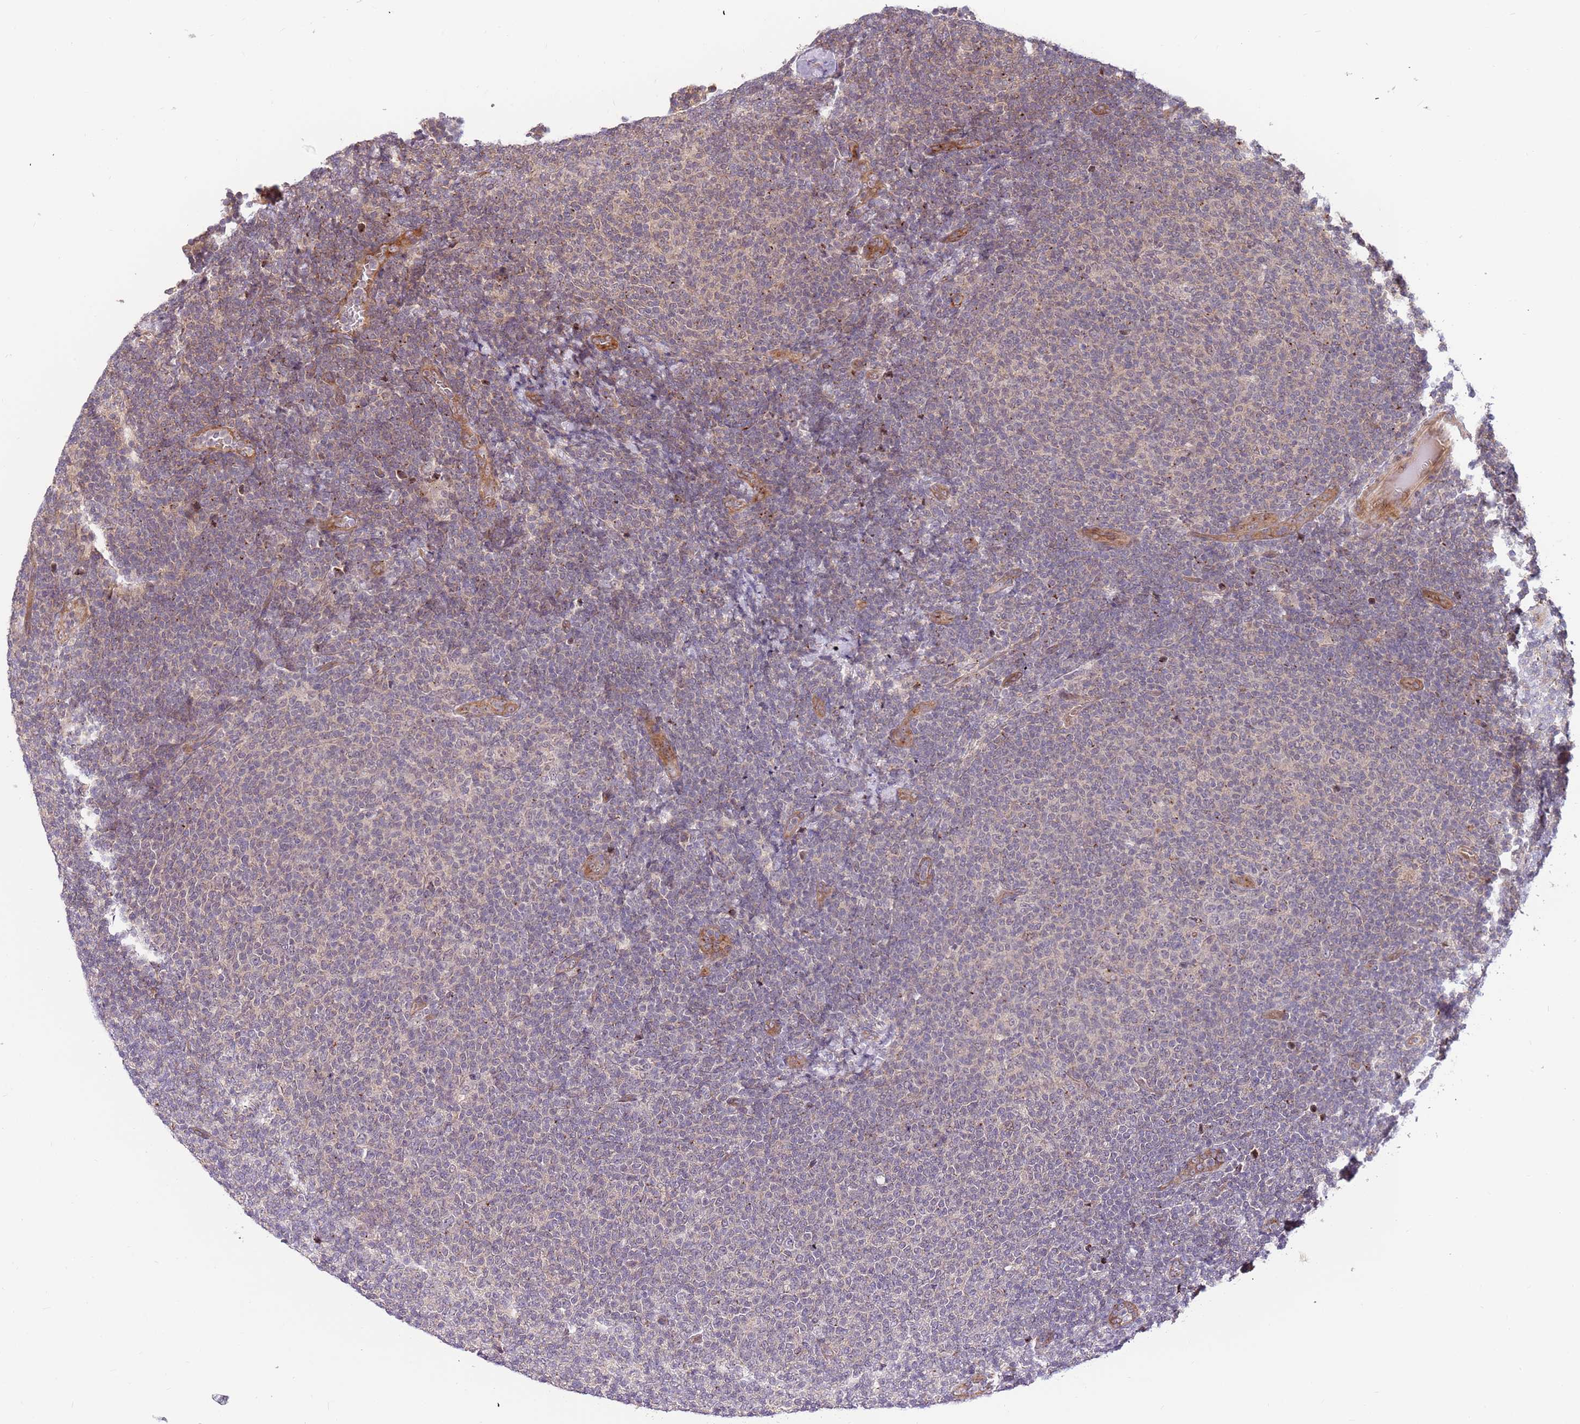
{"staining": {"intensity": "negative", "quantity": "none", "location": "none"}, "tissue": "lymphoma", "cell_type": "Tumor cells", "image_type": "cancer", "snomed": [{"axis": "morphology", "description": "Malignant lymphoma, non-Hodgkin's type, Low grade"}, {"axis": "topography", "description": "Lymph node"}], "caption": "High magnification brightfield microscopy of lymphoma stained with DAB (3,3'-diaminobenzidine) (brown) and counterstained with hematoxylin (blue): tumor cells show no significant staining.", "gene": "HAUS3", "patient": {"sex": "male", "age": 66}}